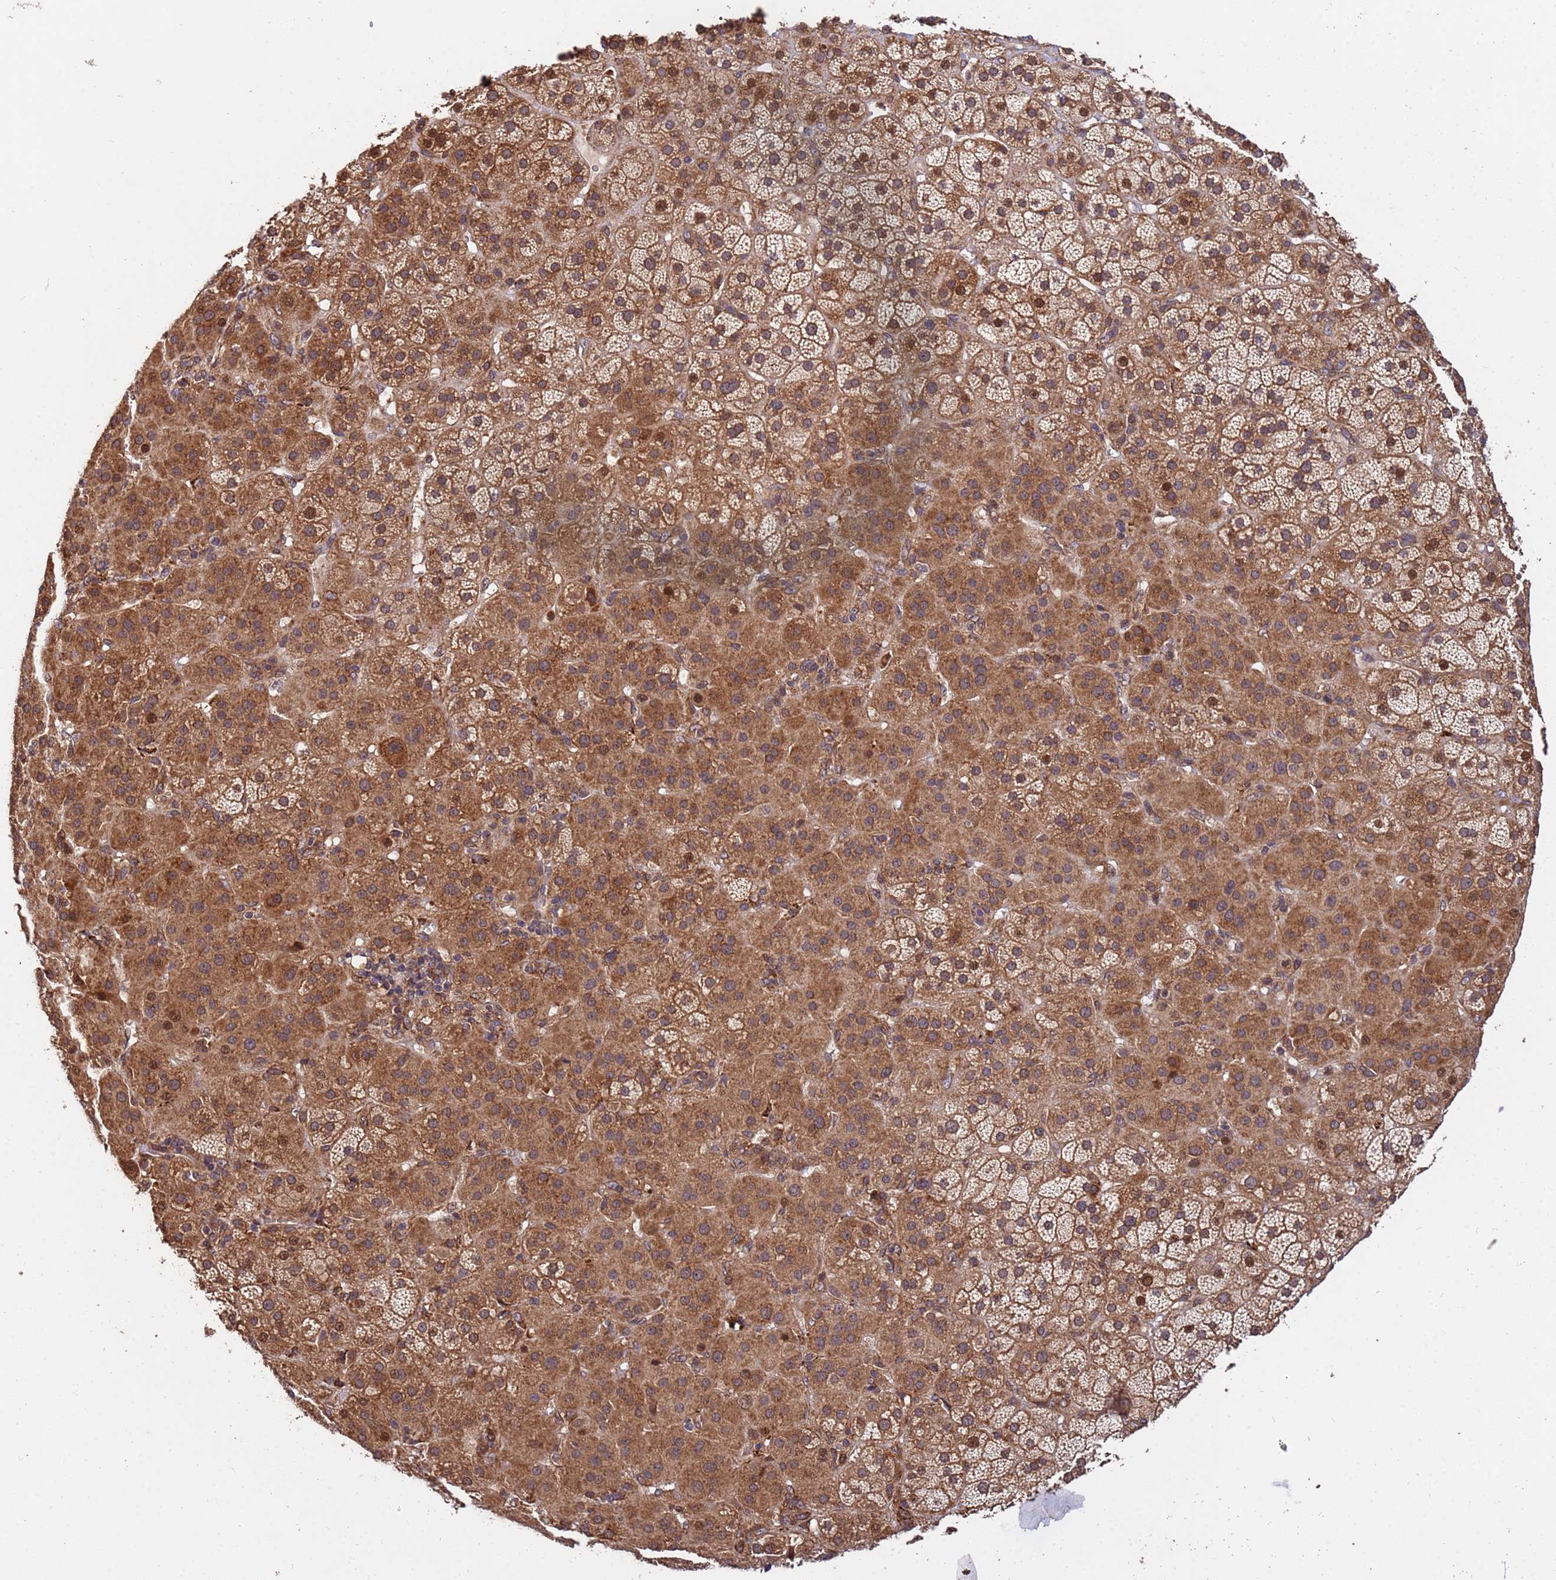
{"staining": {"intensity": "moderate", "quantity": ">75%", "location": "cytoplasmic/membranous,nuclear"}, "tissue": "adrenal gland", "cell_type": "Glandular cells", "image_type": "normal", "snomed": [{"axis": "morphology", "description": "Normal tissue, NOS"}, {"axis": "topography", "description": "Adrenal gland"}], "caption": "A photomicrograph showing moderate cytoplasmic/membranous,nuclear staining in approximately >75% of glandular cells in benign adrenal gland, as visualized by brown immunohistochemical staining.", "gene": "ZNF619", "patient": {"sex": "female", "age": 70}}